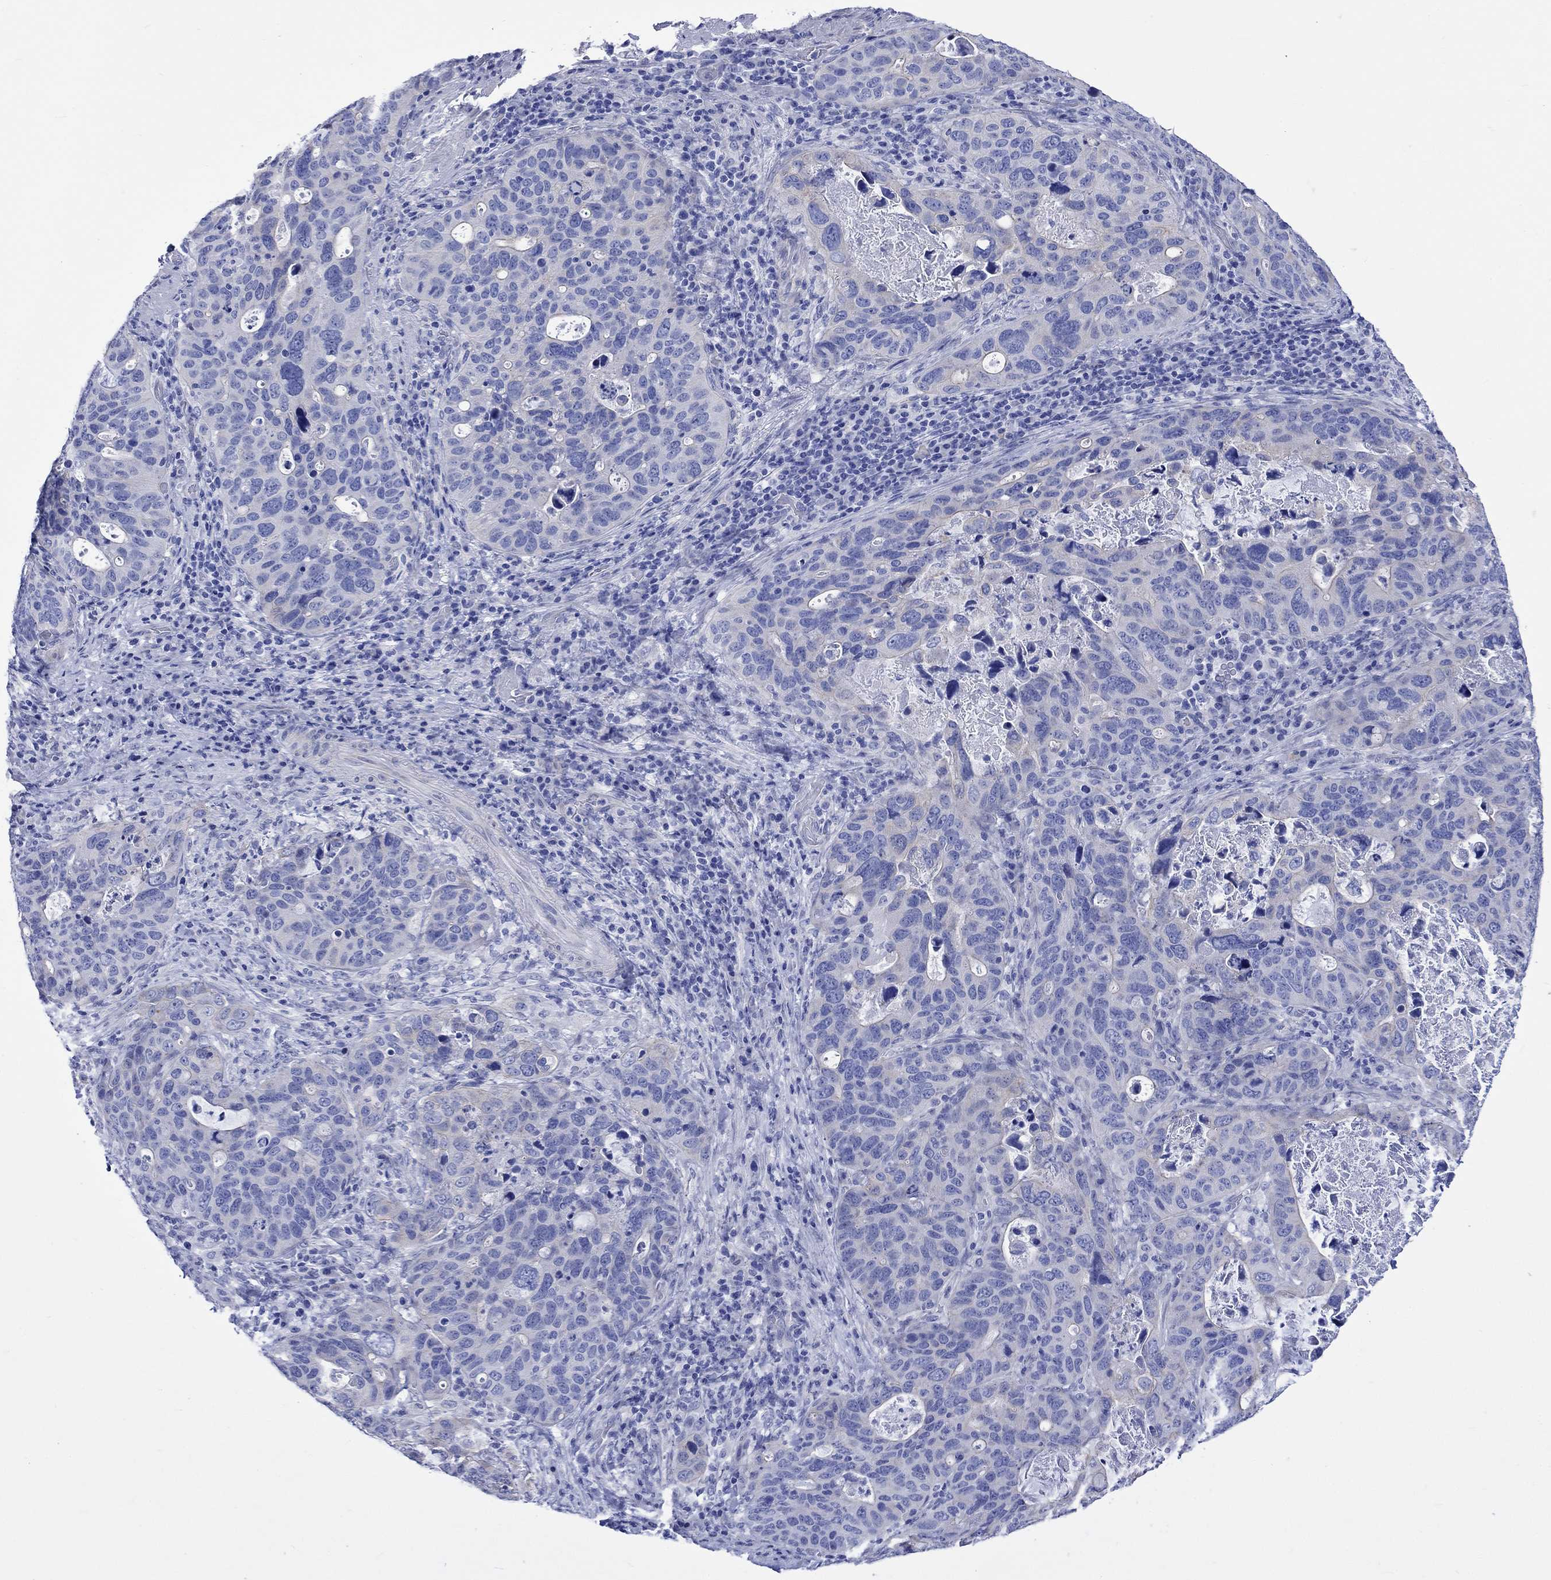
{"staining": {"intensity": "negative", "quantity": "none", "location": "none"}, "tissue": "stomach cancer", "cell_type": "Tumor cells", "image_type": "cancer", "snomed": [{"axis": "morphology", "description": "Adenocarcinoma, NOS"}, {"axis": "topography", "description": "Stomach"}], "caption": "There is no significant expression in tumor cells of stomach cancer (adenocarcinoma).", "gene": "HARBI1", "patient": {"sex": "male", "age": 54}}